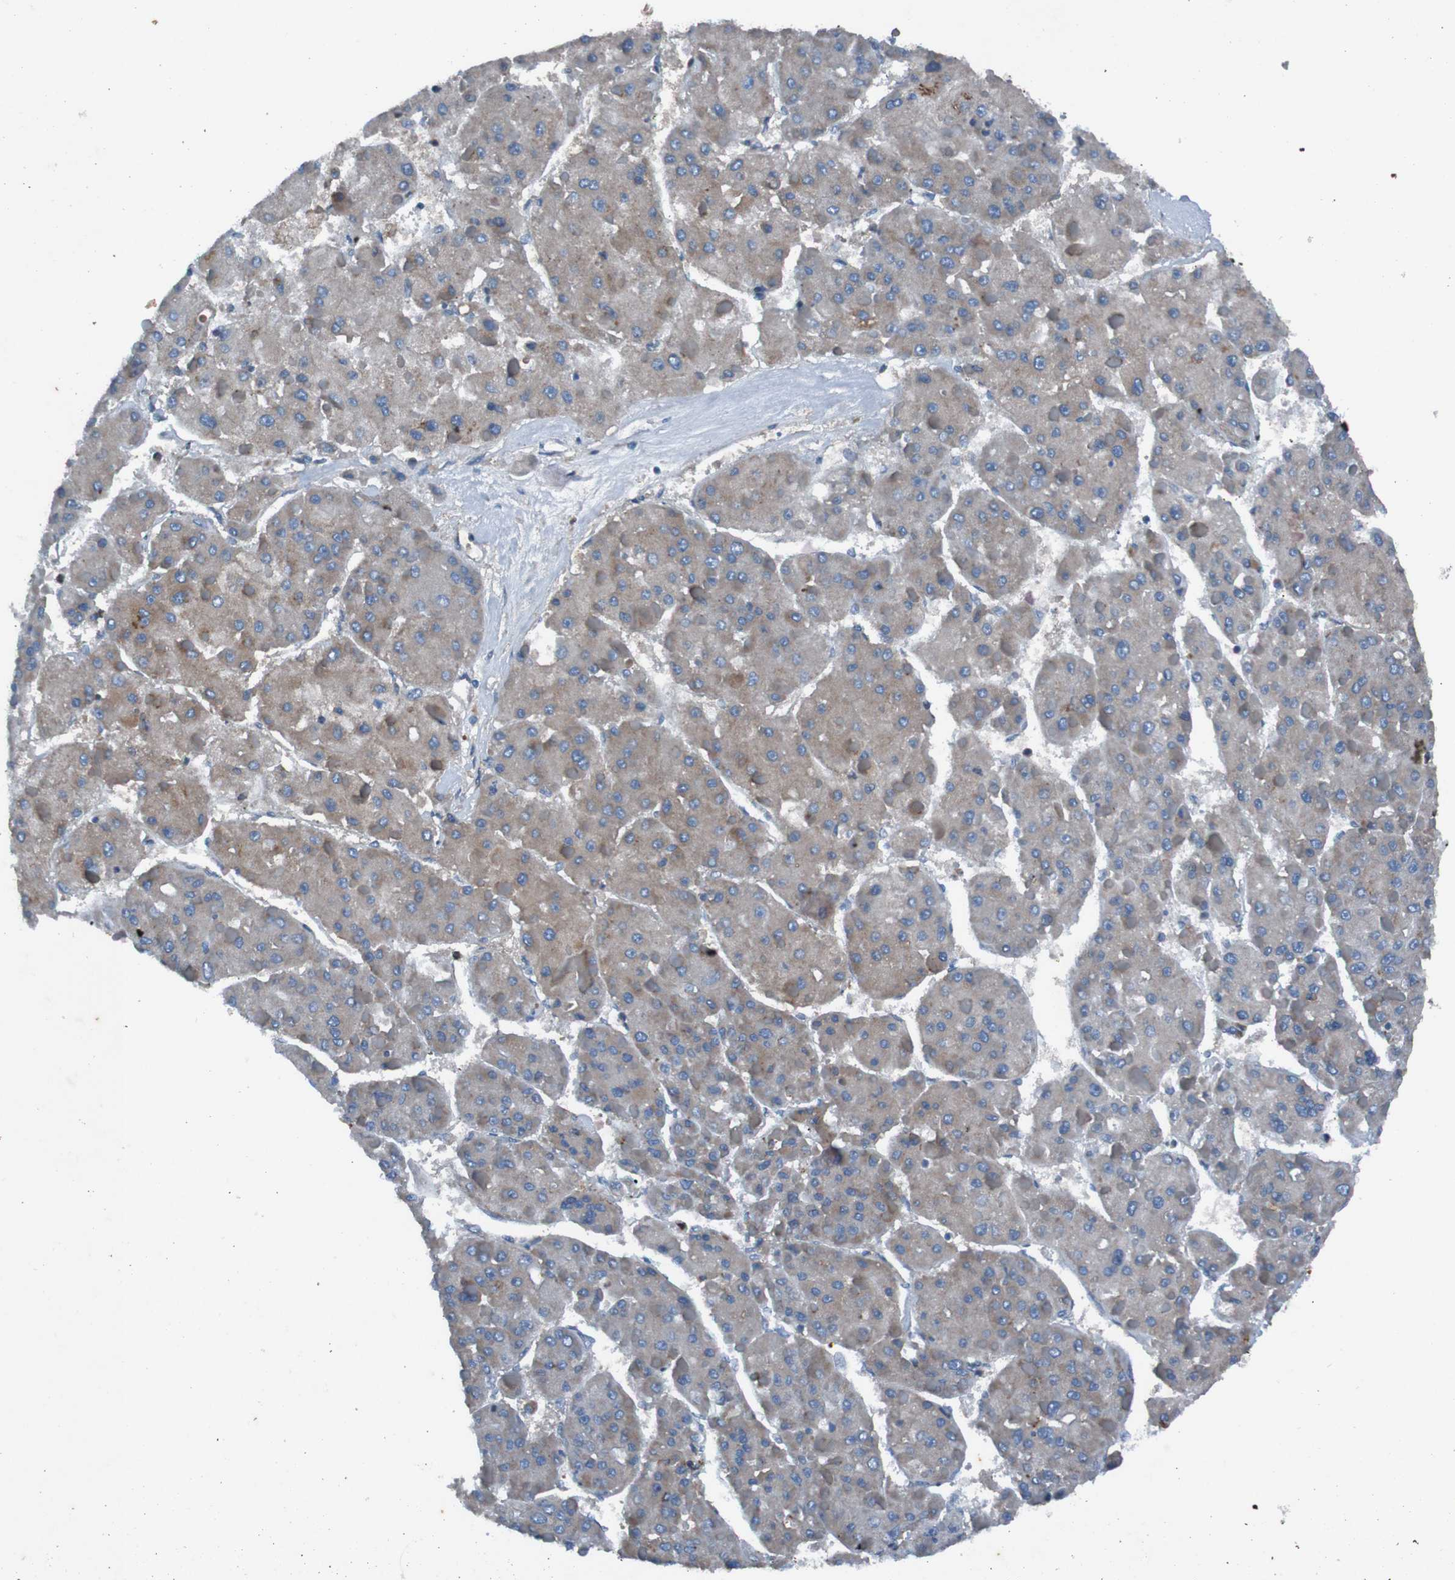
{"staining": {"intensity": "weak", "quantity": ">75%", "location": "cytoplasmic/membranous"}, "tissue": "liver cancer", "cell_type": "Tumor cells", "image_type": "cancer", "snomed": [{"axis": "morphology", "description": "Carcinoma, Hepatocellular, NOS"}, {"axis": "topography", "description": "Liver"}], "caption": "Weak cytoplasmic/membranous expression is appreciated in about >75% of tumor cells in hepatocellular carcinoma (liver).", "gene": "RAB5B", "patient": {"sex": "female", "age": 73}}